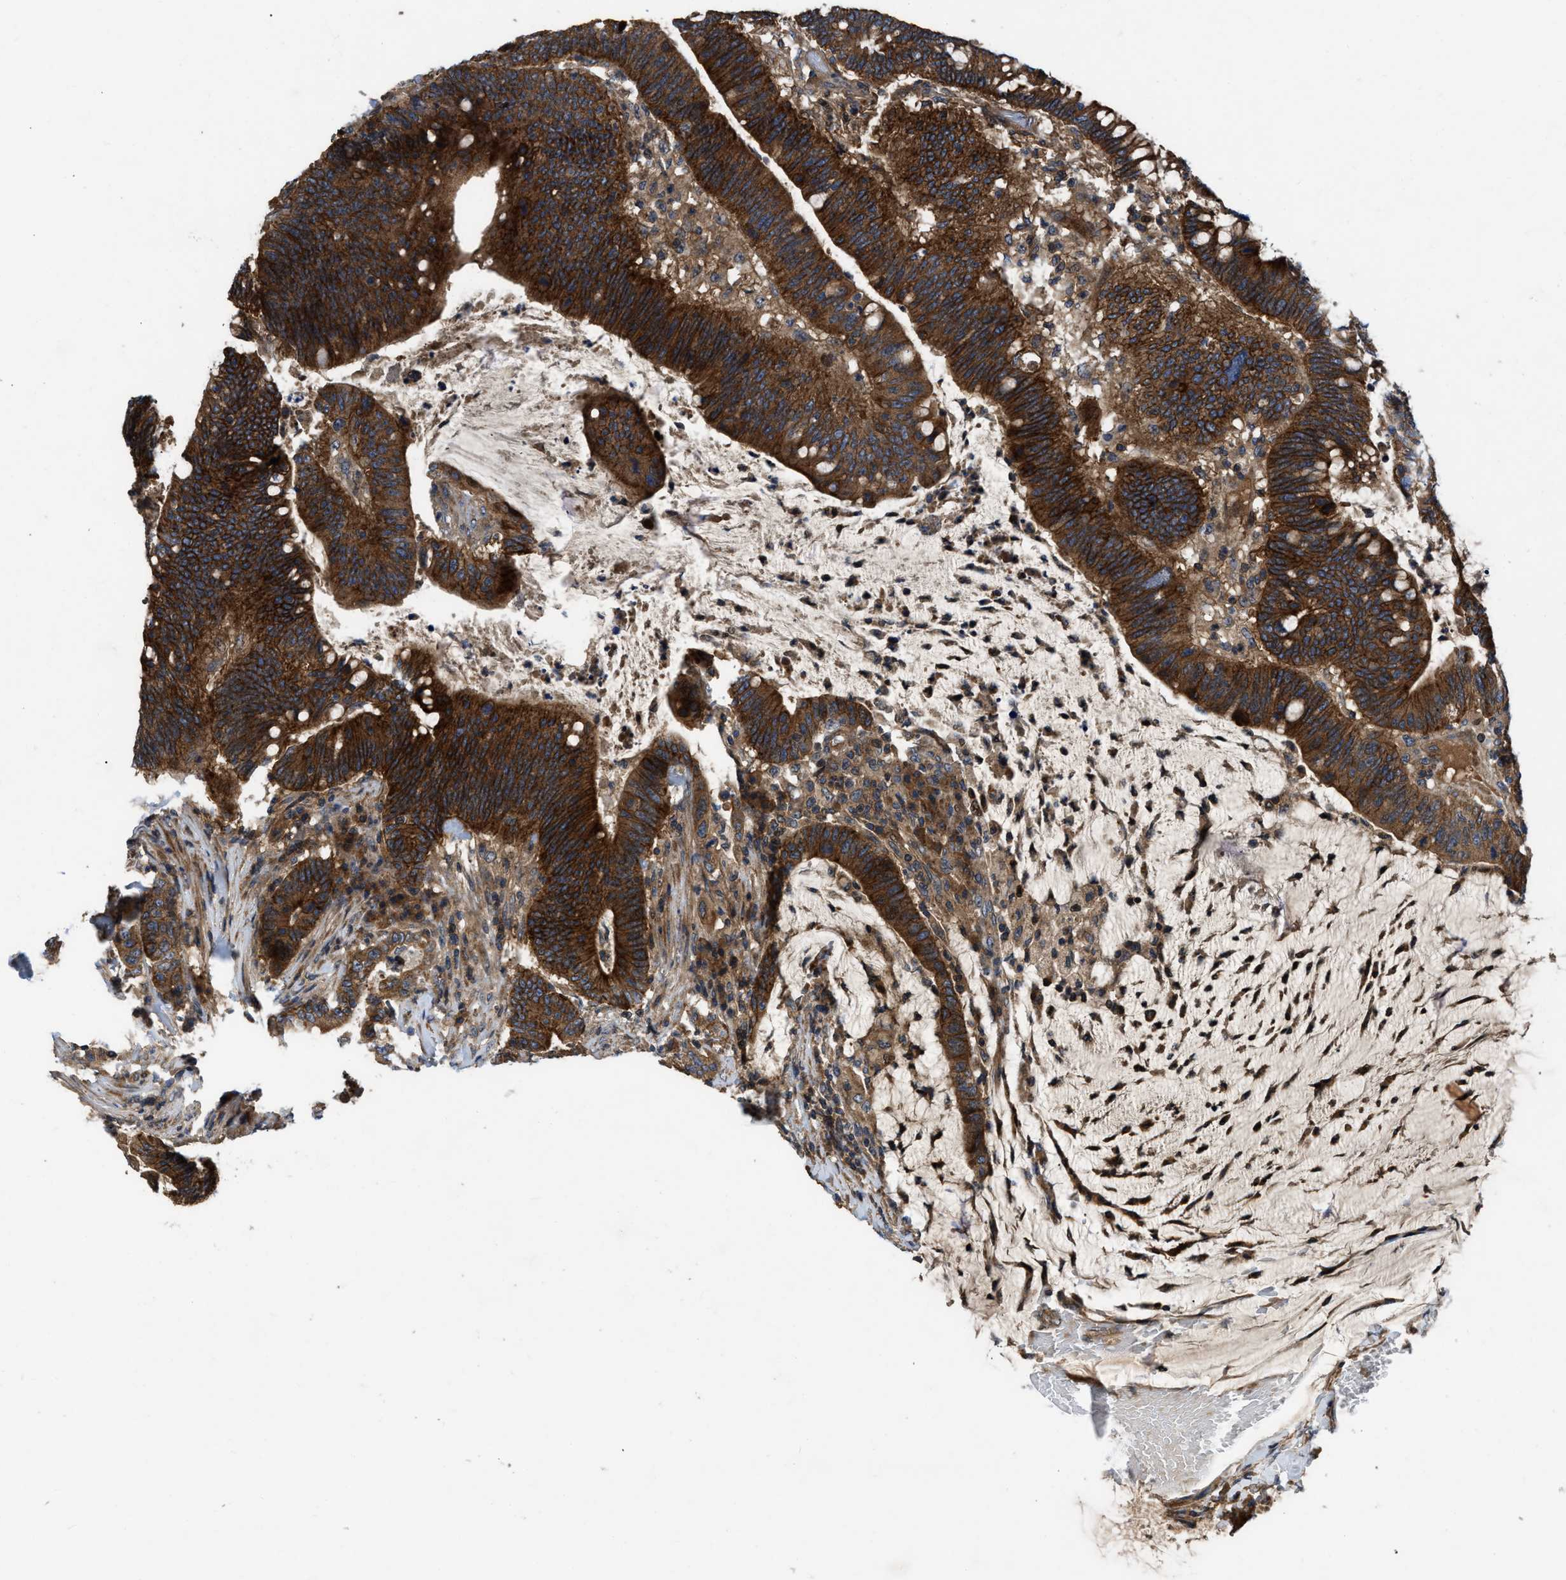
{"staining": {"intensity": "strong", "quantity": ">75%", "location": "cytoplasmic/membranous"}, "tissue": "colorectal cancer", "cell_type": "Tumor cells", "image_type": "cancer", "snomed": [{"axis": "morphology", "description": "Normal tissue, NOS"}, {"axis": "morphology", "description": "Adenocarcinoma, NOS"}, {"axis": "topography", "description": "Colon"}], "caption": "Protein expression analysis of human colorectal cancer reveals strong cytoplasmic/membranous staining in about >75% of tumor cells. (Brightfield microscopy of DAB IHC at high magnification).", "gene": "CNNM3", "patient": {"sex": "female", "age": 66}}